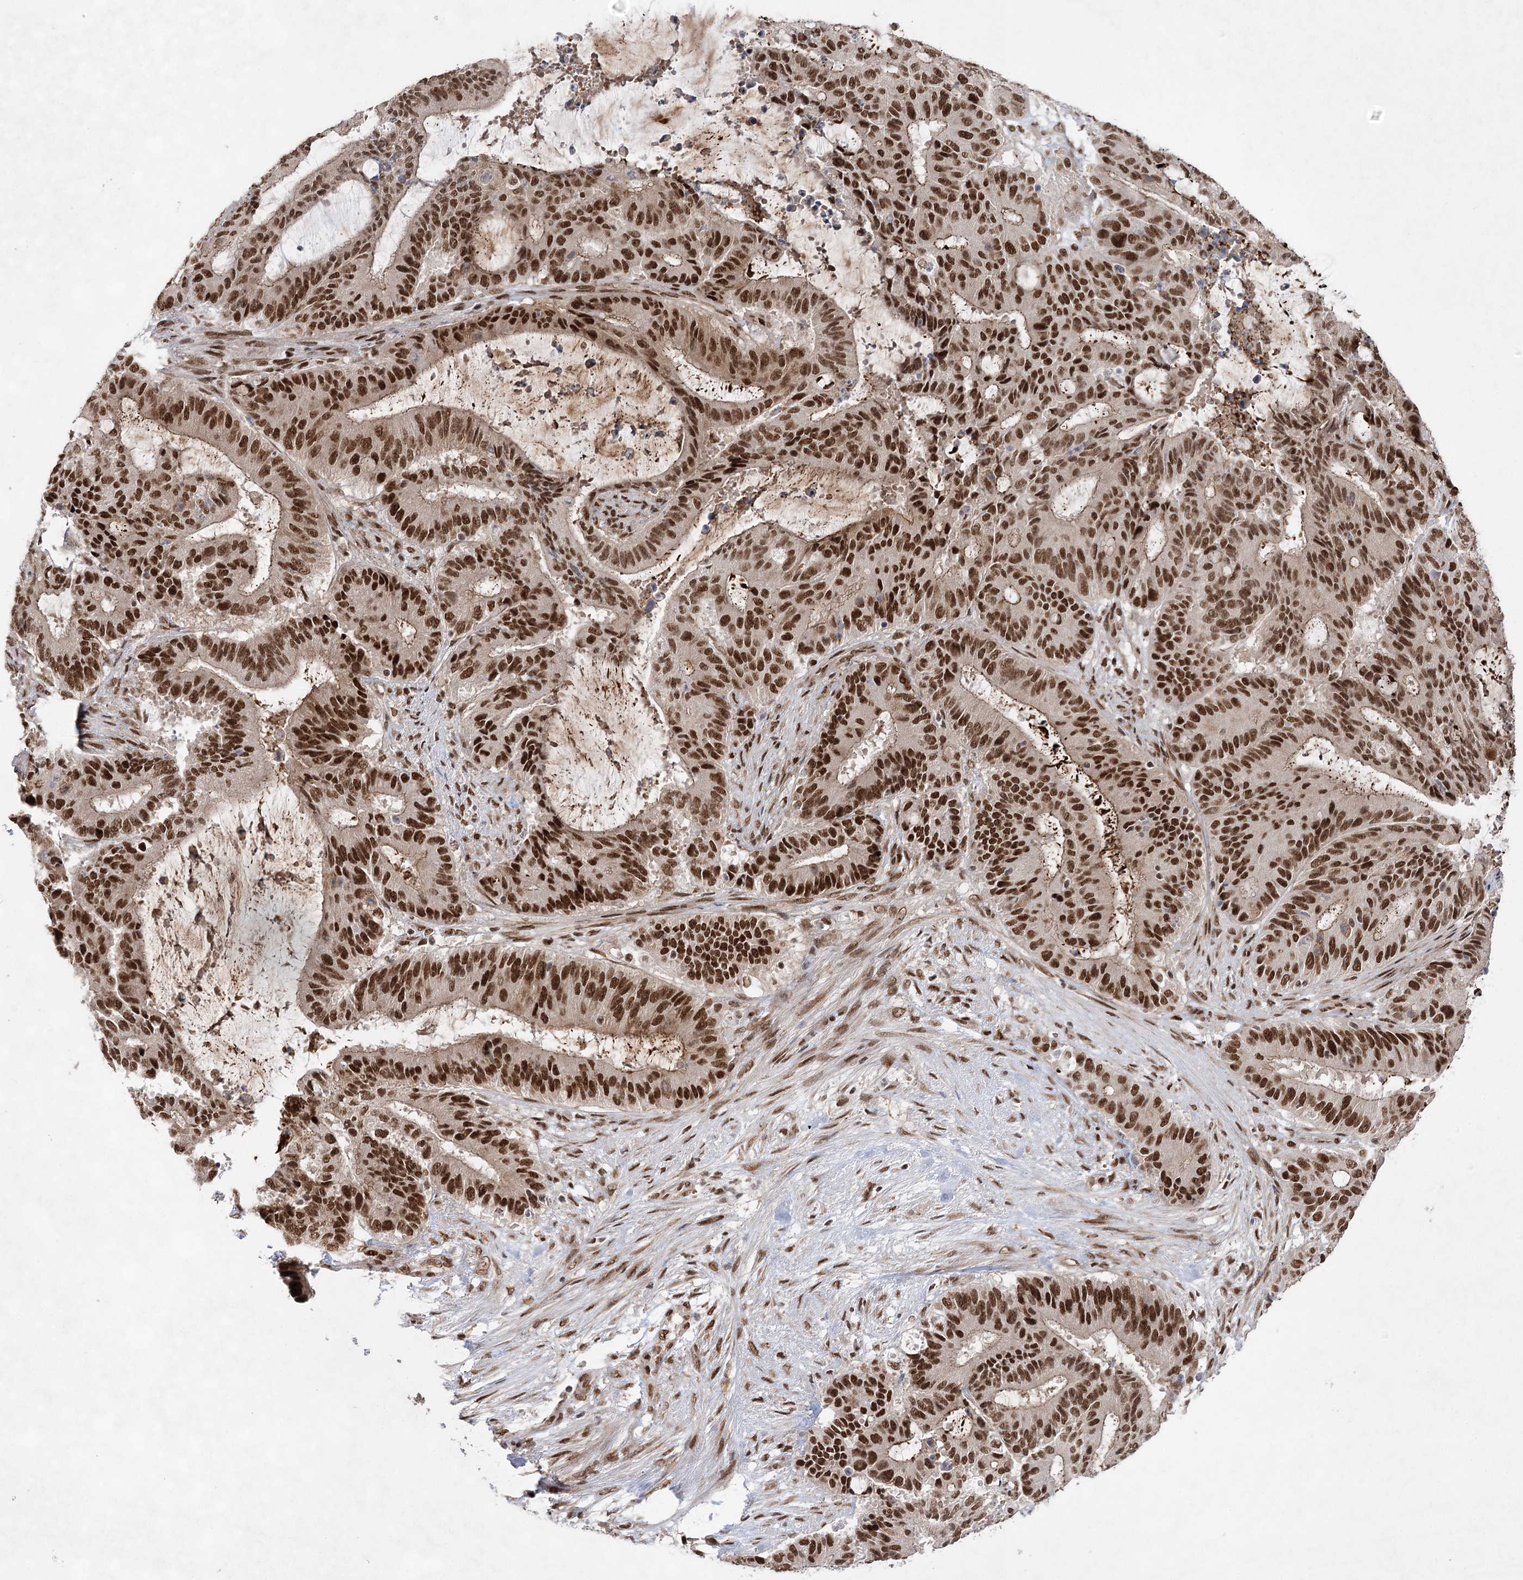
{"staining": {"intensity": "strong", "quantity": ">75%", "location": "nuclear"}, "tissue": "liver cancer", "cell_type": "Tumor cells", "image_type": "cancer", "snomed": [{"axis": "morphology", "description": "Normal tissue, NOS"}, {"axis": "morphology", "description": "Cholangiocarcinoma"}, {"axis": "topography", "description": "Liver"}, {"axis": "topography", "description": "Peripheral nerve tissue"}], "caption": "Immunohistochemical staining of liver cancer displays strong nuclear protein positivity in about >75% of tumor cells. (IHC, brightfield microscopy, high magnification).", "gene": "ZCCHC8", "patient": {"sex": "female", "age": 73}}